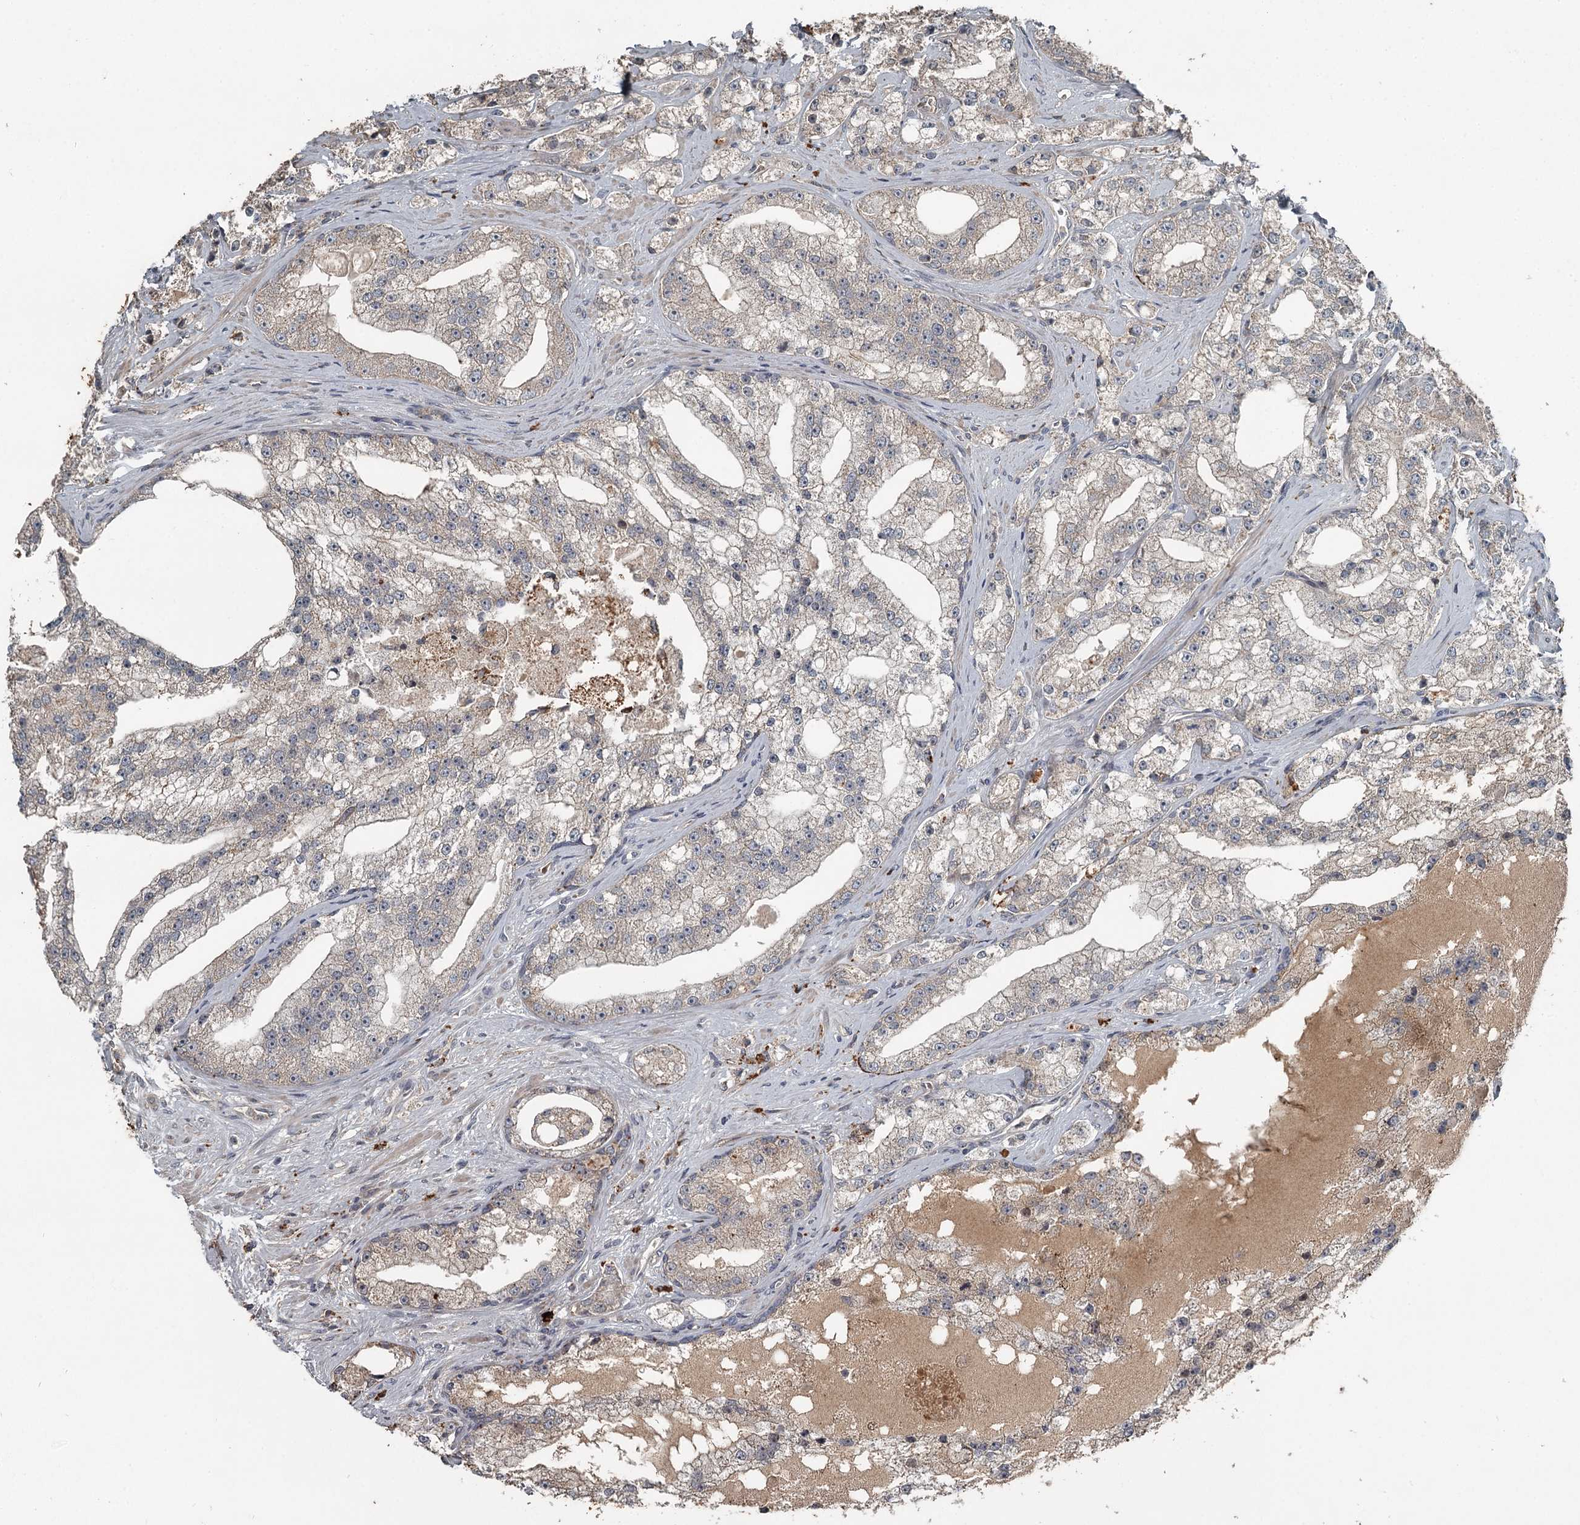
{"staining": {"intensity": "weak", "quantity": "<25%", "location": "cytoplasmic/membranous"}, "tissue": "prostate cancer", "cell_type": "Tumor cells", "image_type": "cancer", "snomed": [{"axis": "morphology", "description": "Adenocarcinoma, High grade"}, {"axis": "topography", "description": "Prostate"}], "caption": "Immunohistochemistry micrograph of prostate cancer (adenocarcinoma (high-grade)) stained for a protein (brown), which exhibits no expression in tumor cells.", "gene": "SLC39A8", "patient": {"sex": "male", "age": 64}}